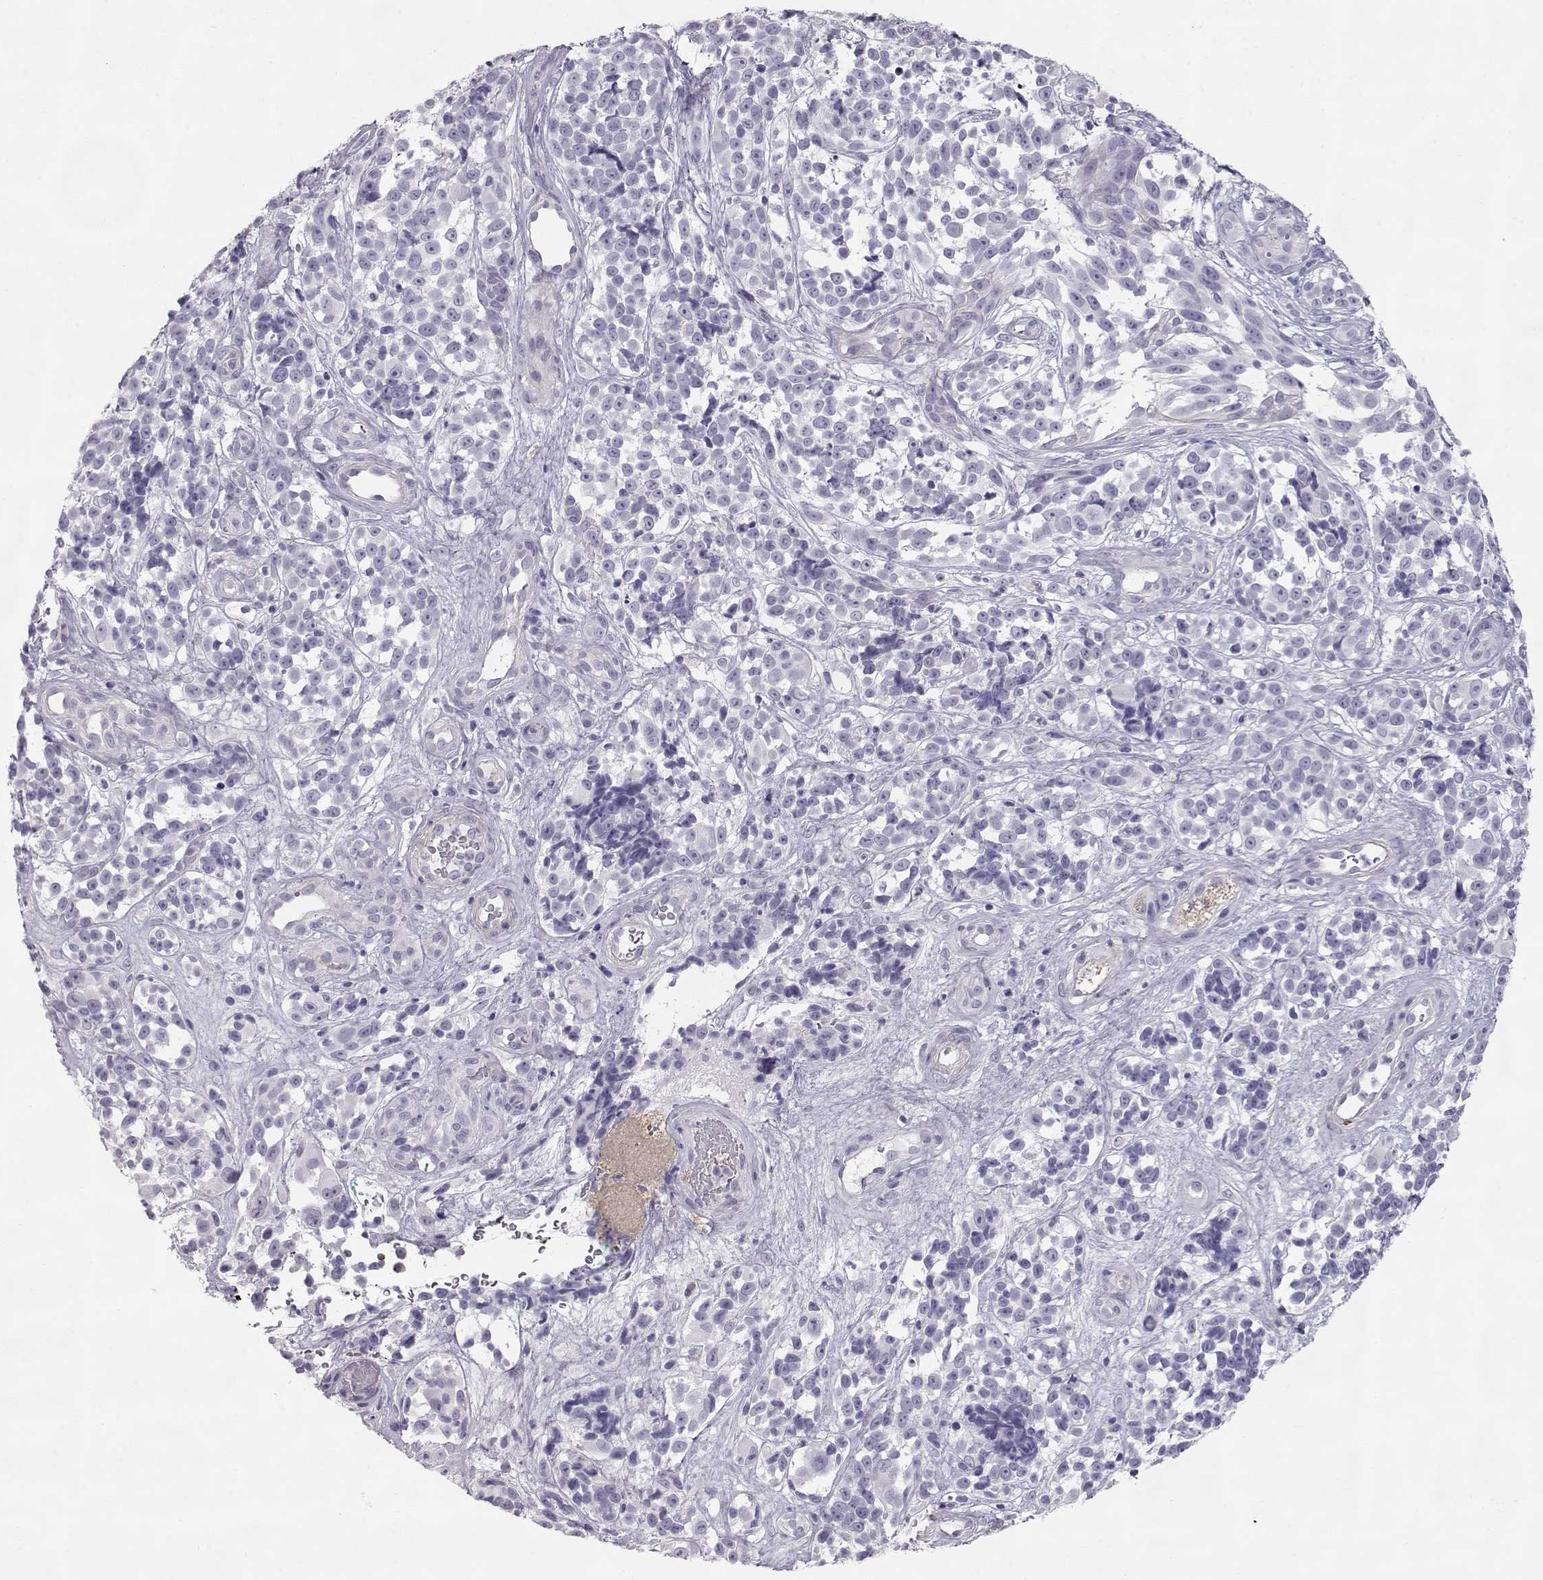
{"staining": {"intensity": "negative", "quantity": "none", "location": "none"}, "tissue": "melanoma", "cell_type": "Tumor cells", "image_type": "cancer", "snomed": [{"axis": "morphology", "description": "Malignant melanoma, NOS"}, {"axis": "topography", "description": "Skin"}], "caption": "This is an IHC photomicrograph of human melanoma. There is no staining in tumor cells.", "gene": "SLITRK3", "patient": {"sex": "female", "age": 88}}